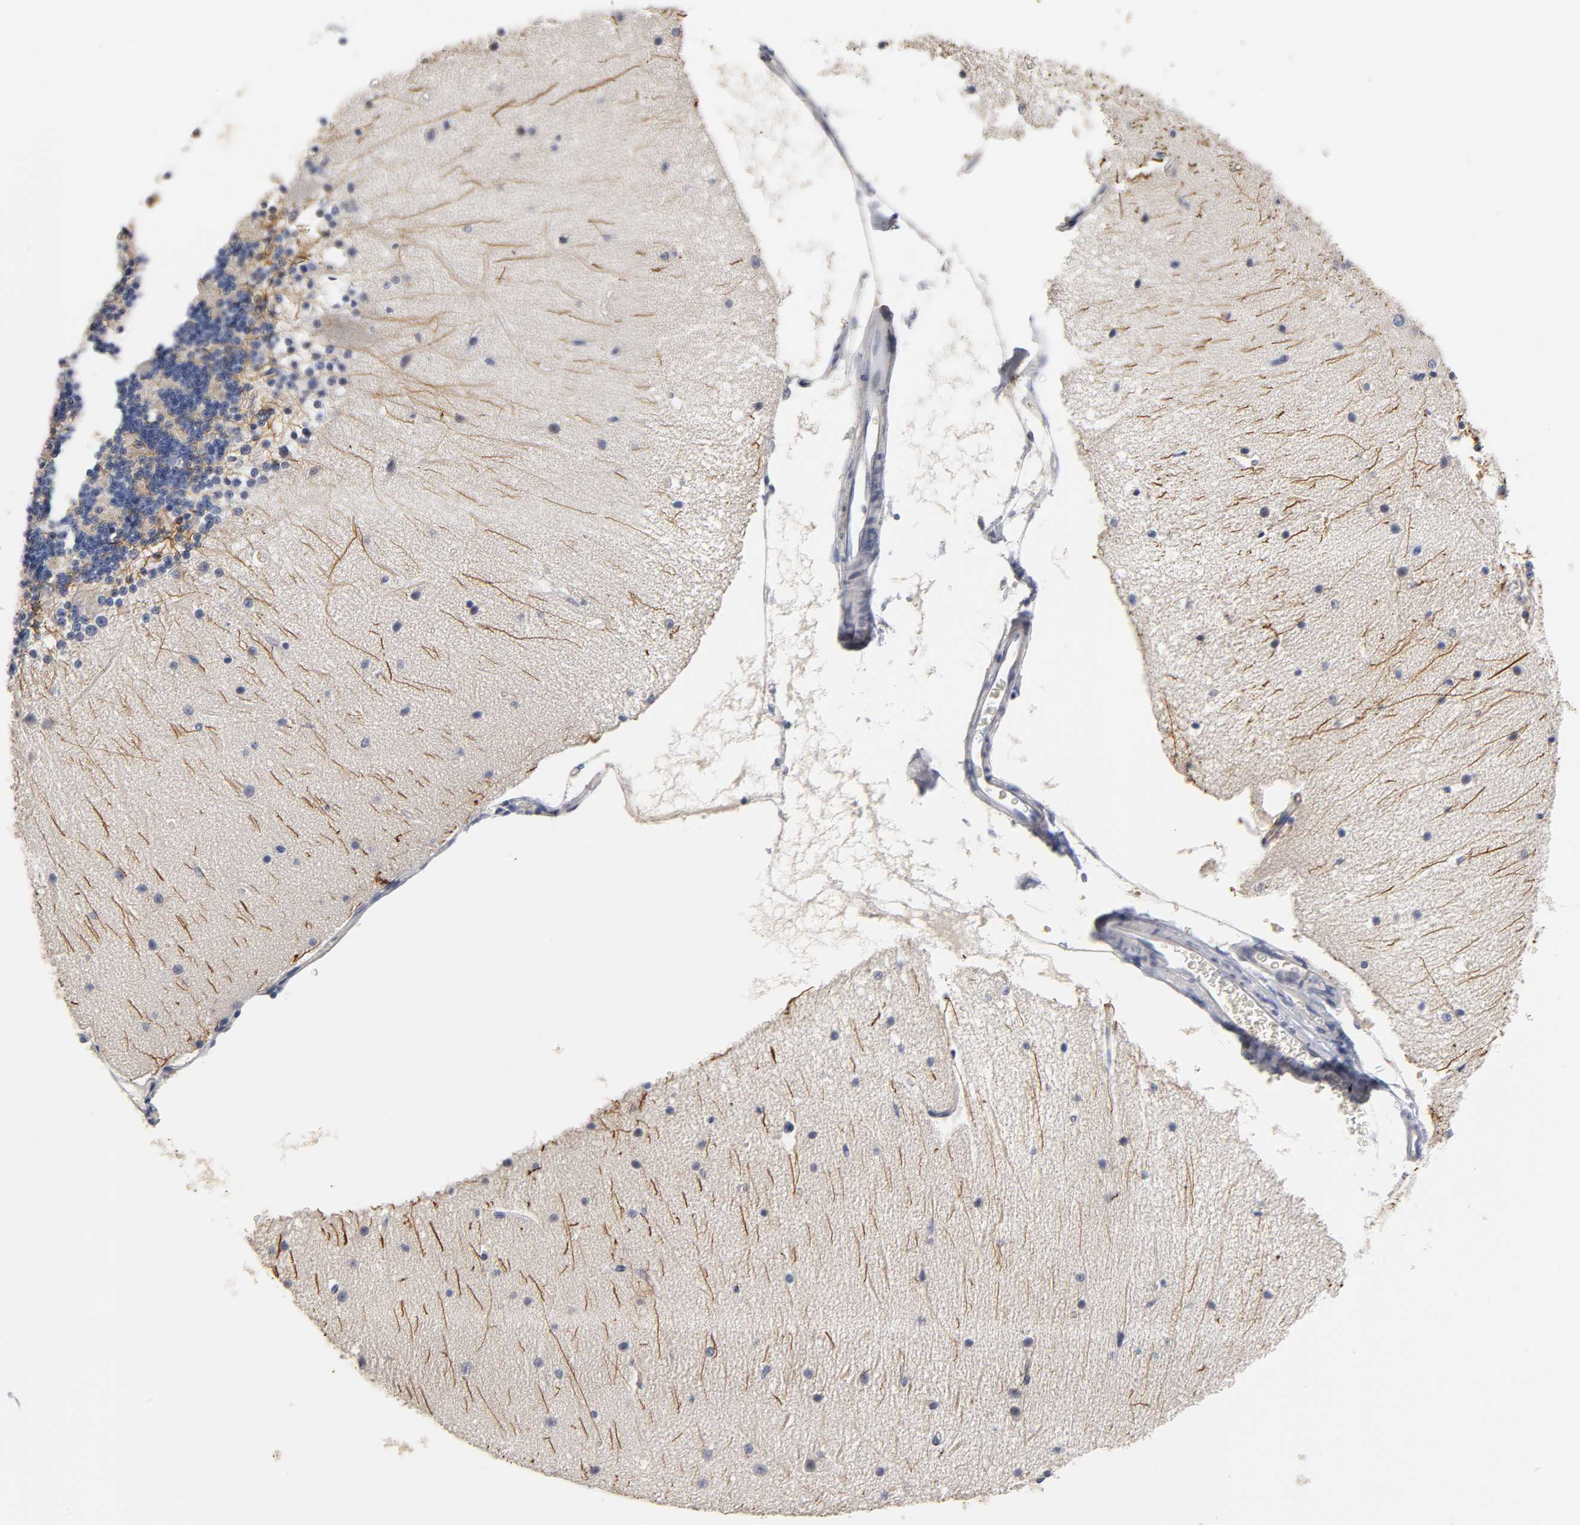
{"staining": {"intensity": "strong", "quantity": "25%-75%", "location": "cytoplasmic/membranous"}, "tissue": "cerebellum", "cell_type": "Cells in granular layer", "image_type": "normal", "snomed": [{"axis": "morphology", "description": "Normal tissue, NOS"}, {"axis": "topography", "description": "Cerebellum"}], "caption": "Protein positivity by immunohistochemistry displays strong cytoplasmic/membranous positivity in approximately 25%-75% of cells in granular layer in benign cerebellum.", "gene": "OVOL1", "patient": {"sex": "female", "age": 54}}